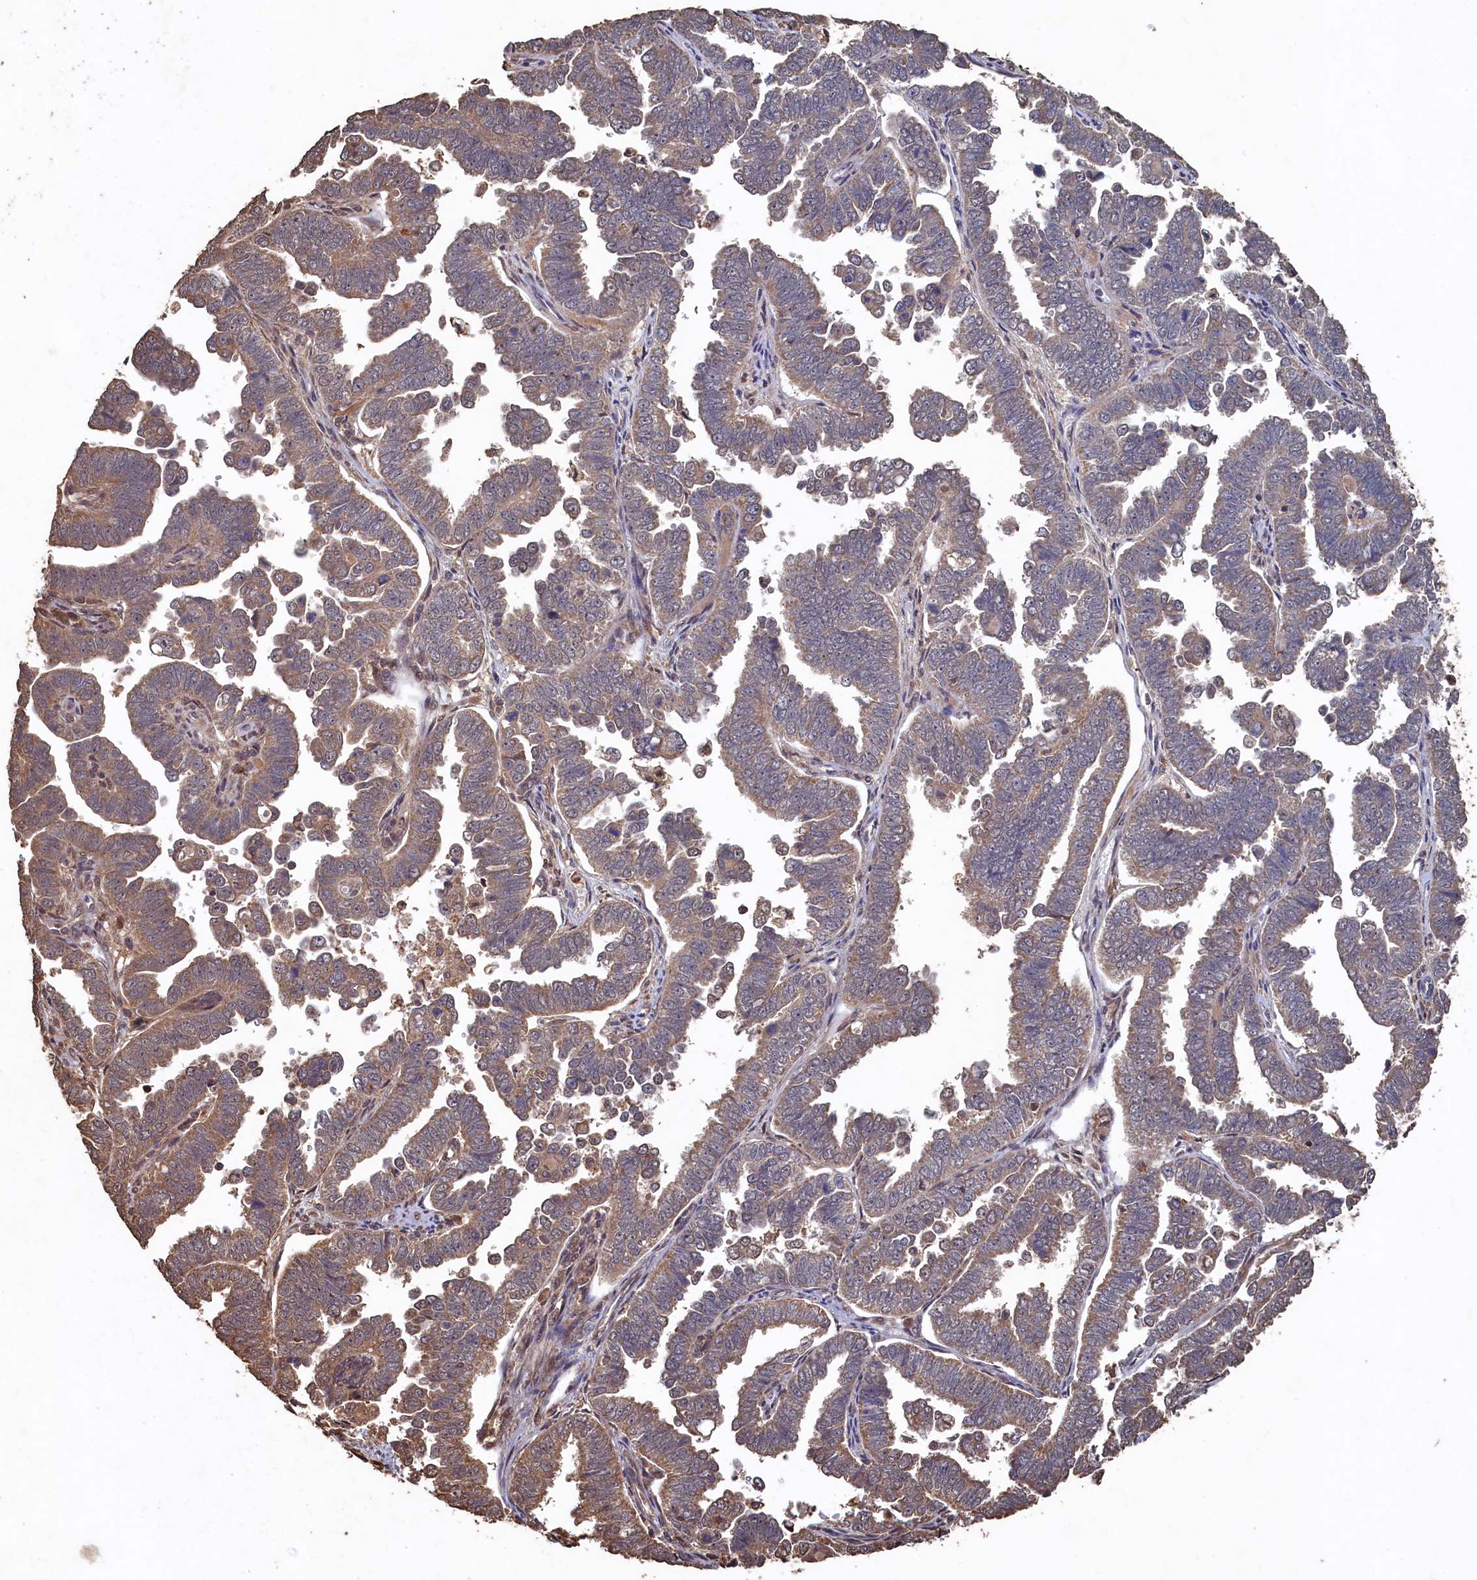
{"staining": {"intensity": "weak", "quantity": "25%-75%", "location": "cytoplasmic/membranous"}, "tissue": "endometrial cancer", "cell_type": "Tumor cells", "image_type": "cancer", "snomed": [{"axis": "morphology", "description": "Adenocarcinoma, NOS"}, {"axis": "topography", "description": "Endometrium"}], "caption": "Immunohistochemistry (DAB) staining of human endometrial adenocarcinoma exhibits weak cytoplasmic/membranous protein expression in about 25%-75% of tumor cells.", "gene": "PIGN", "patient": {"sex": "female", "age": 75}}